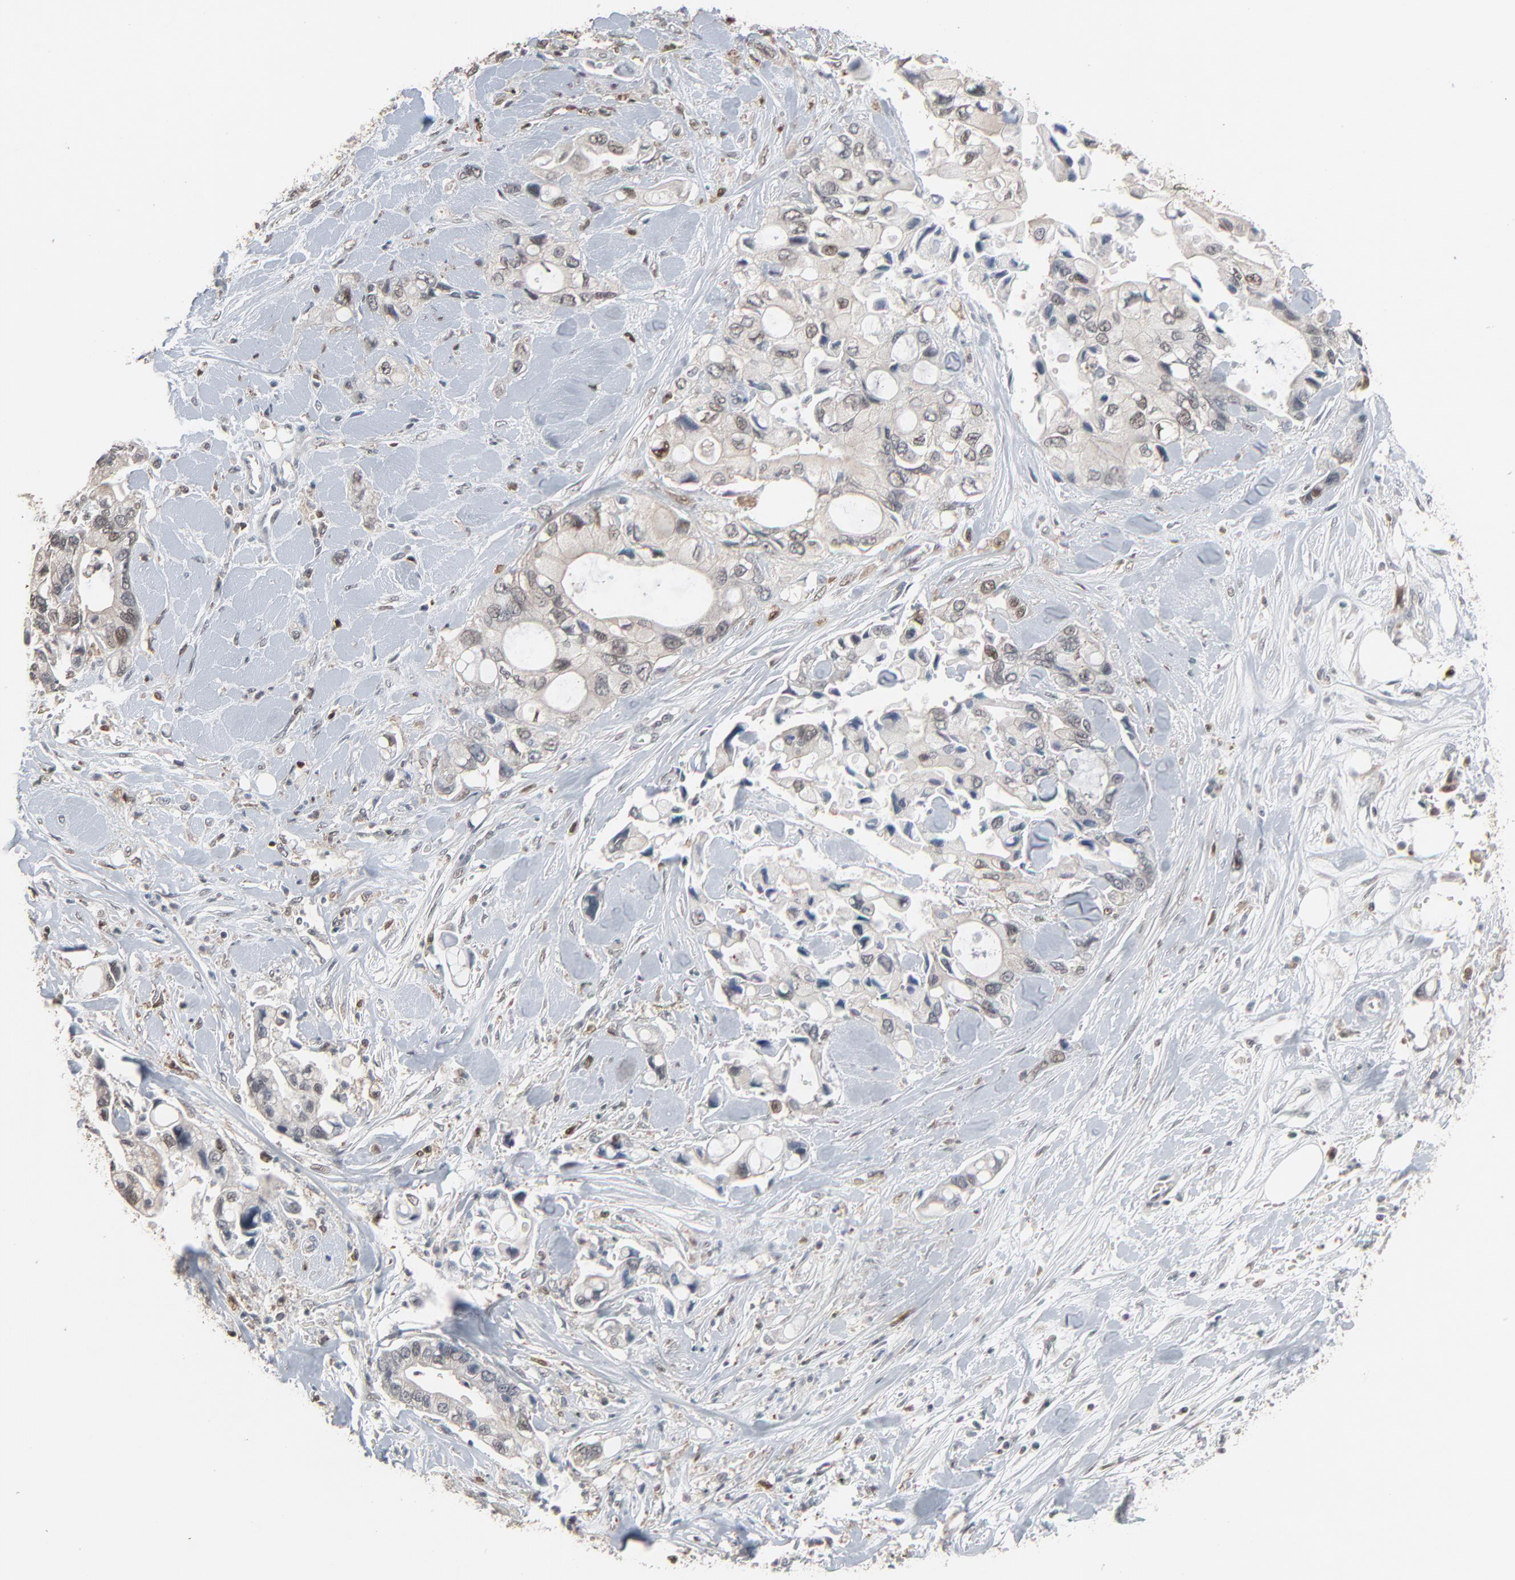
{"staining": {"intensity": "weak", "quantity": "<25%", "location": "nuclear"}, "tissue": "pancreatic cancer", "cell_type": "Tumor cells", "image_type": "cancer", "snomed": [{"axis": "morphology", "description": "Adenocarcinoma, NOS"}, {"axis": "topography", "description": "Pancreas"}], "caption": "Human pancreatic adenocarcinoma stained for a protein using immunohistochemistry (IHC) reveals no expression in tumor cells.", "gene": "DOCK8", "patient": {"sex": "male", "age": 70}}